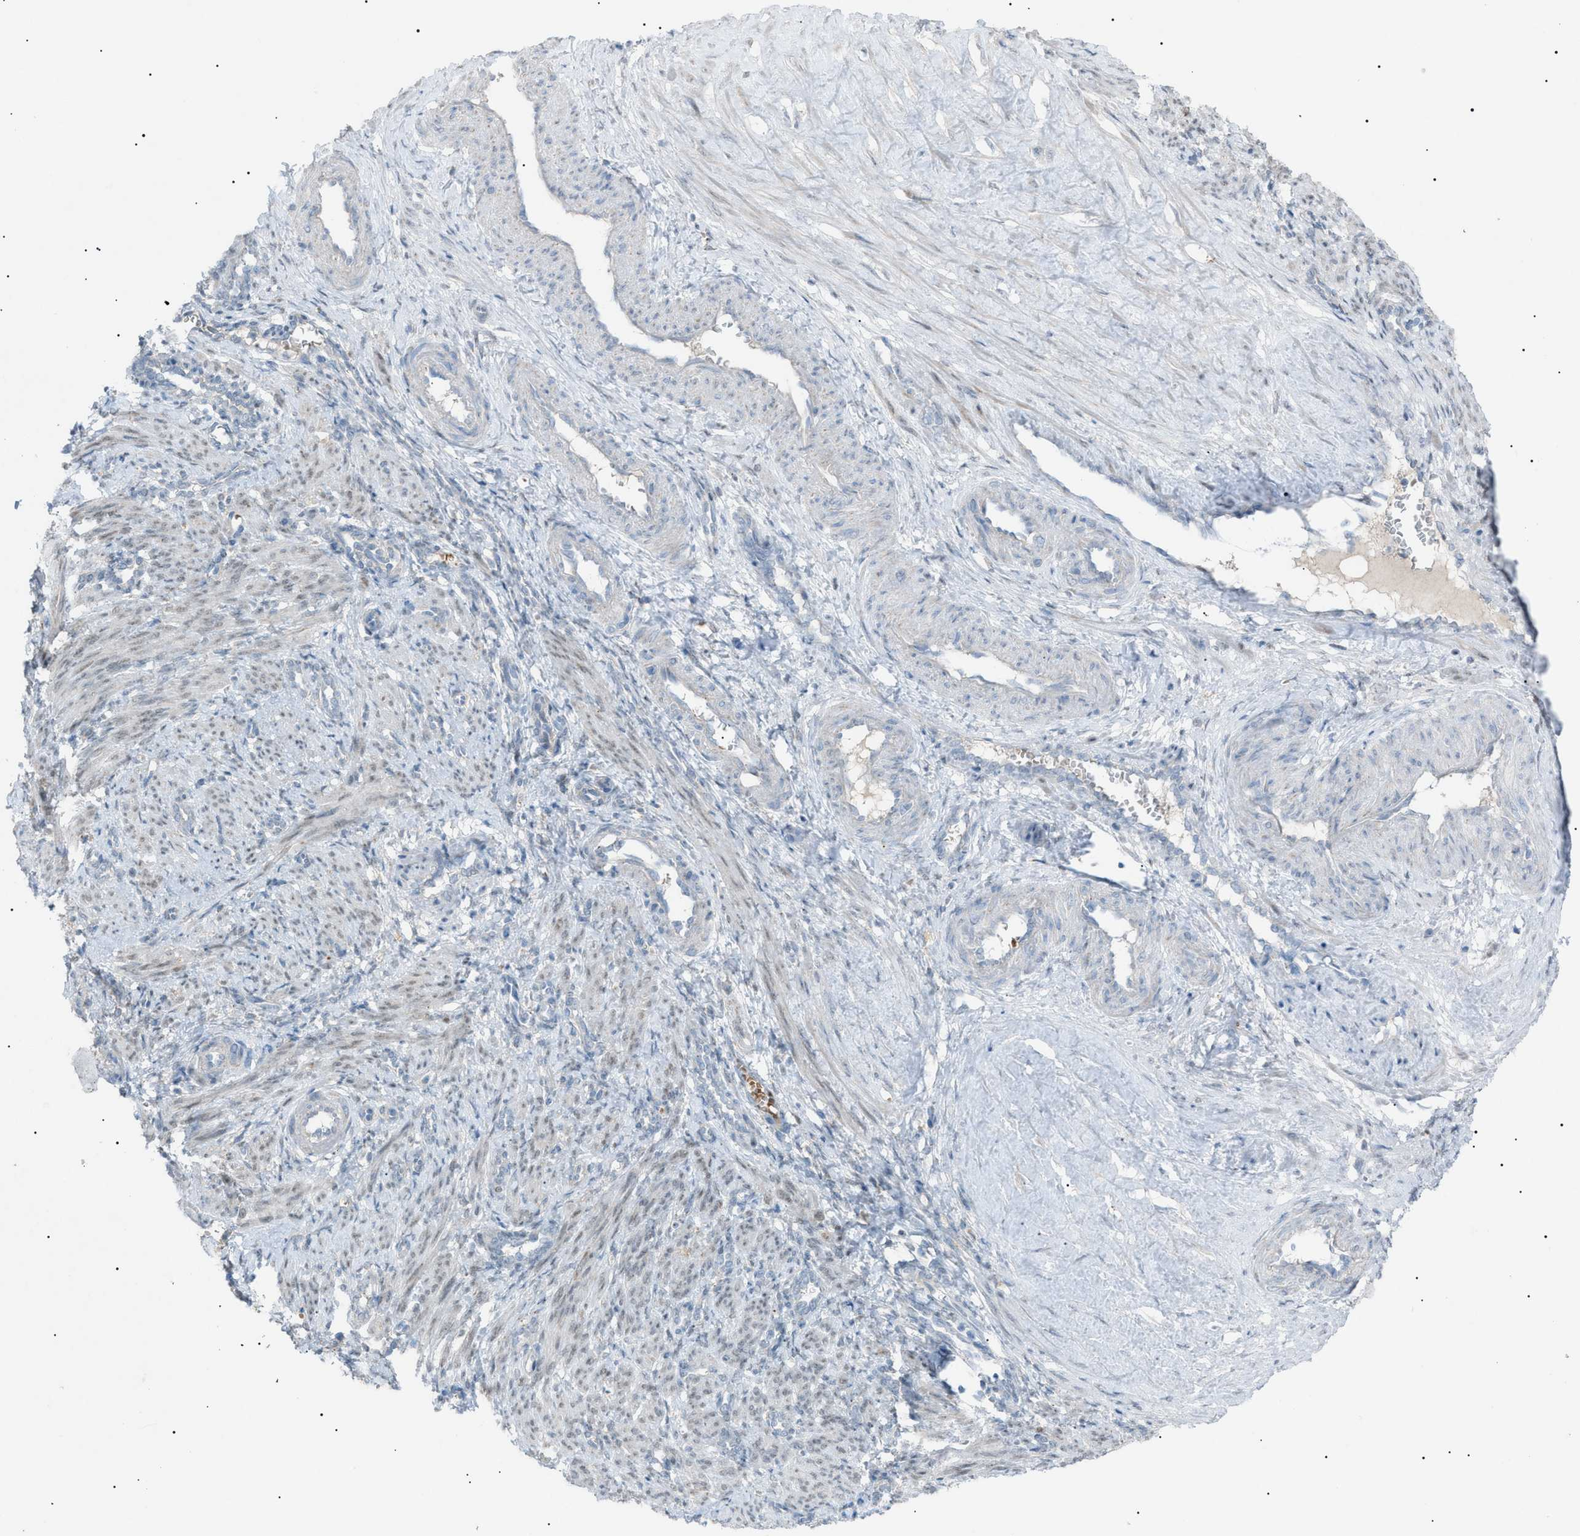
{"staining": {"intensity": "weak", "quantity": "<25%", "location": "cytoplasmic/membranous,nuclear"}, "tissue": "smooth muscle", "cell_type": "Smooth muscle cells", "image_type": "normal", "snomed": [{"axis": "morphology", "description": "Normal tissue, NOS"}, {"axis": "topography", "description": "Endometrium"}], "caption": "This is a micrograph of immunohistochemistry staining of benign smooth muscle, which shows no staining in smooth muscle cells.", "gene": "ZNF516", "patient": {"sex": "female", "age": 33}}